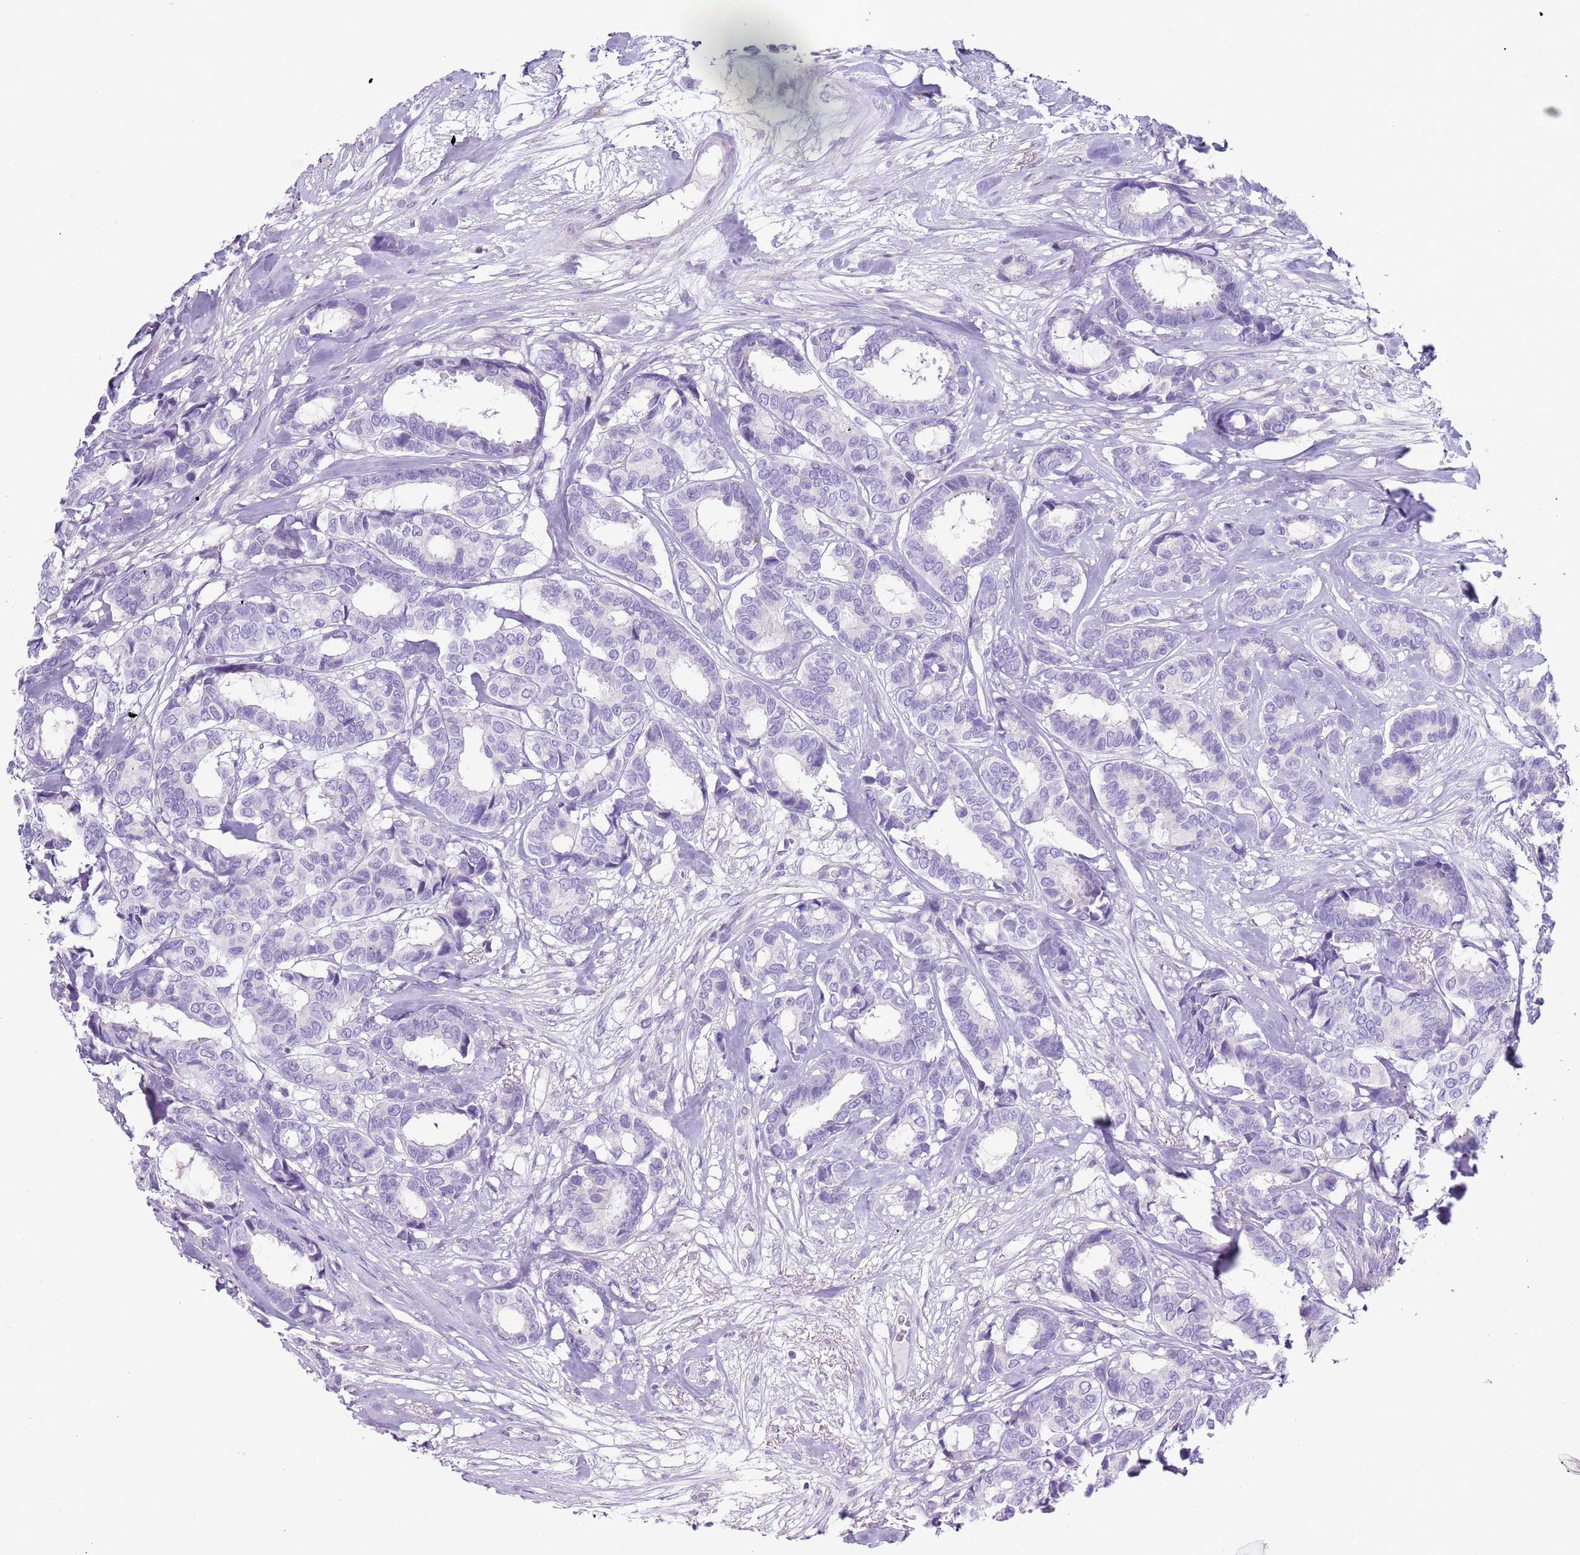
{"staining": {"intensity": "negative", "quantity": "none", "location": "none"}, "tissue": "breast cancer", "cell_type": "Tumor cells", "image_type": "cancer", "snomed": [{"axis": "morphology", "description": "Duct carcinoma"}, {"axis": "topography", "description": "Breast"}], "caption": "Breast cancer was stained to show a protein in brown. There is no significant staining in tumor cells.", "gene": "CD177", "patient": {"sex": "female", "age": 87}}